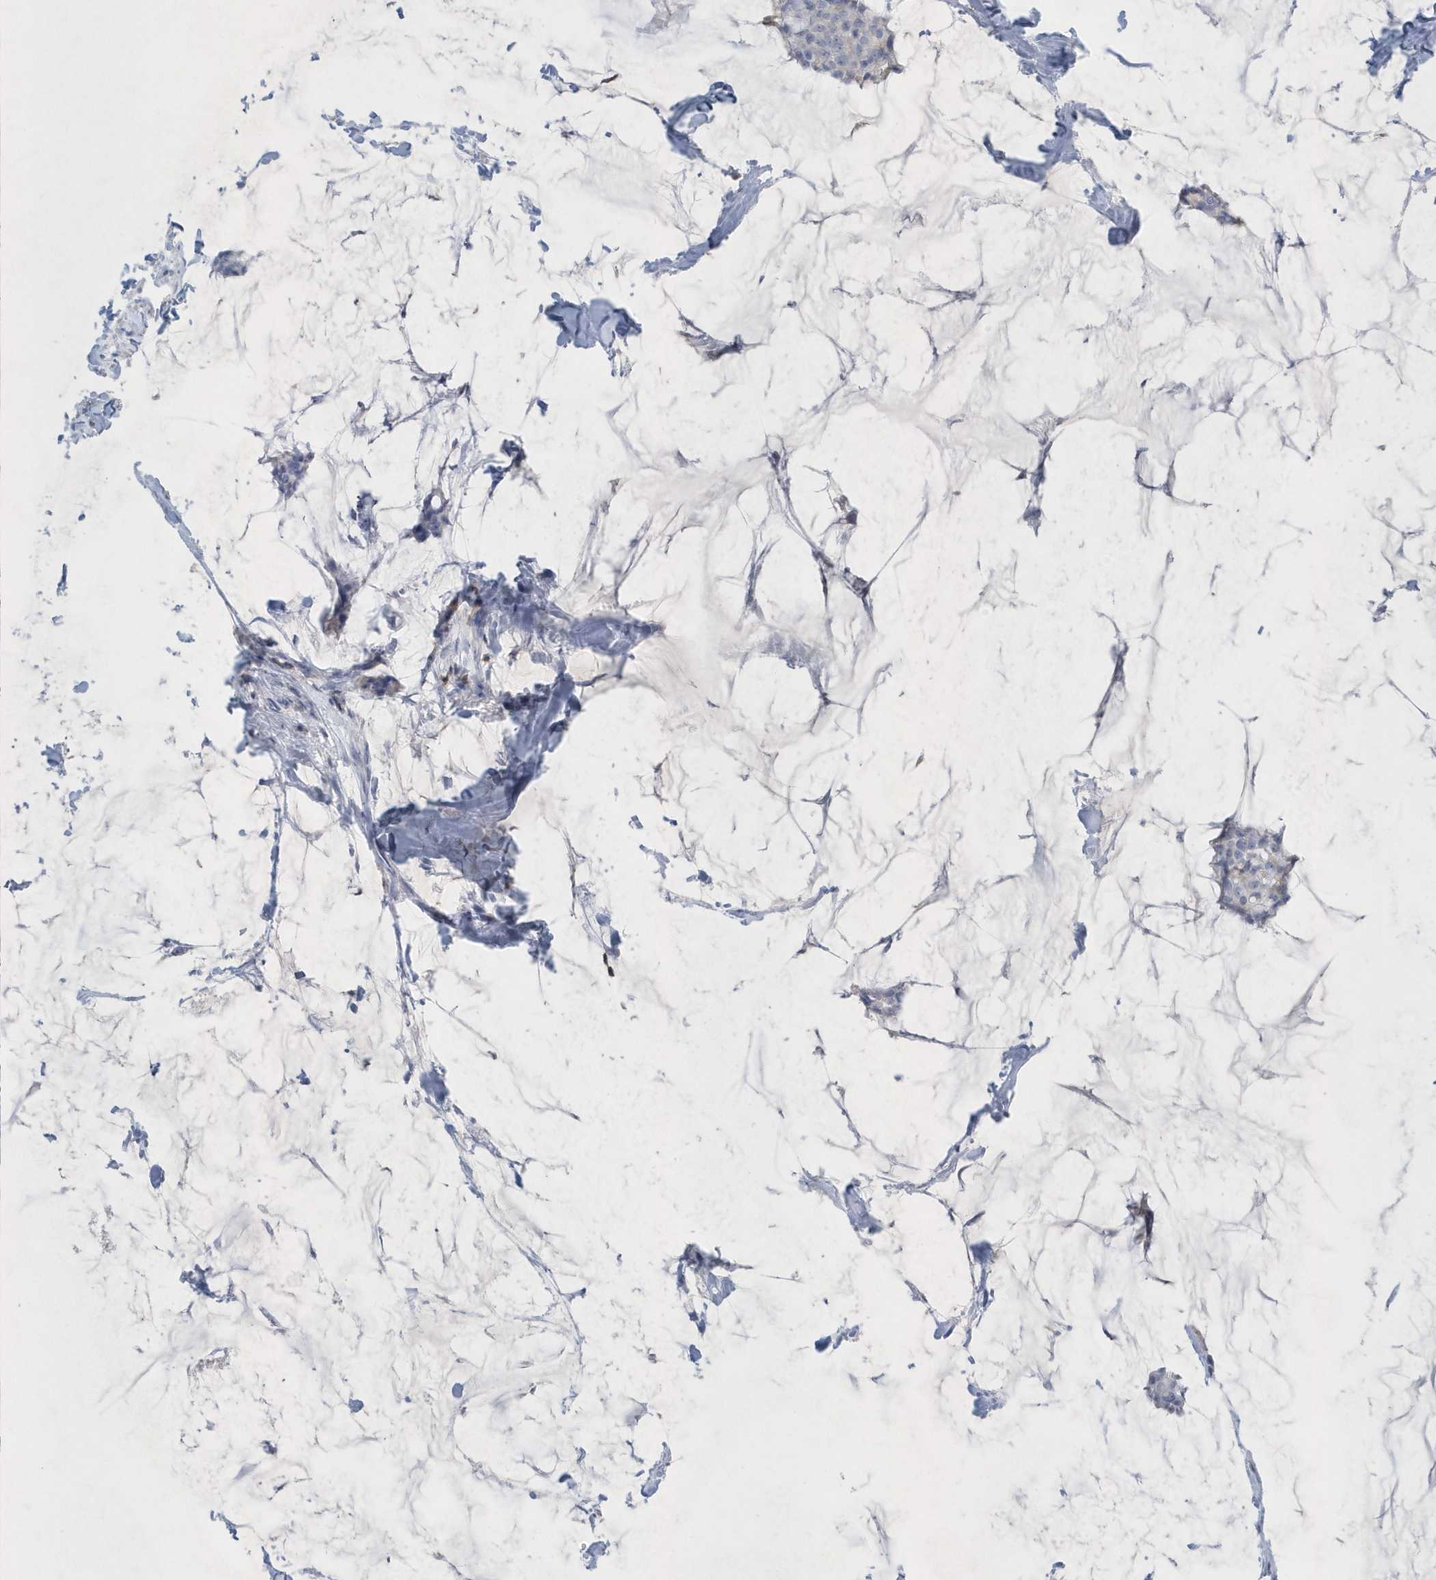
{"staining": {"intensity": "negative", "quantity": "none", "location": "none"}, "tissue": "breast cancer", "cell_type": "Tumor cells", "image_type": "cancer", "snomed": [{"axis": "morphology", "description": "Duct carcinoma"}, {"axis": "topography", "description": "Breast"}], "caption": "Human breast cancer (infiltrating ductal carcinoma) stained for a protein using immunohistochemistry (IHC) displays no positivity in tumor cells.", "gene": "PSD4", "patient": {"sex": "female", "age": 93}}